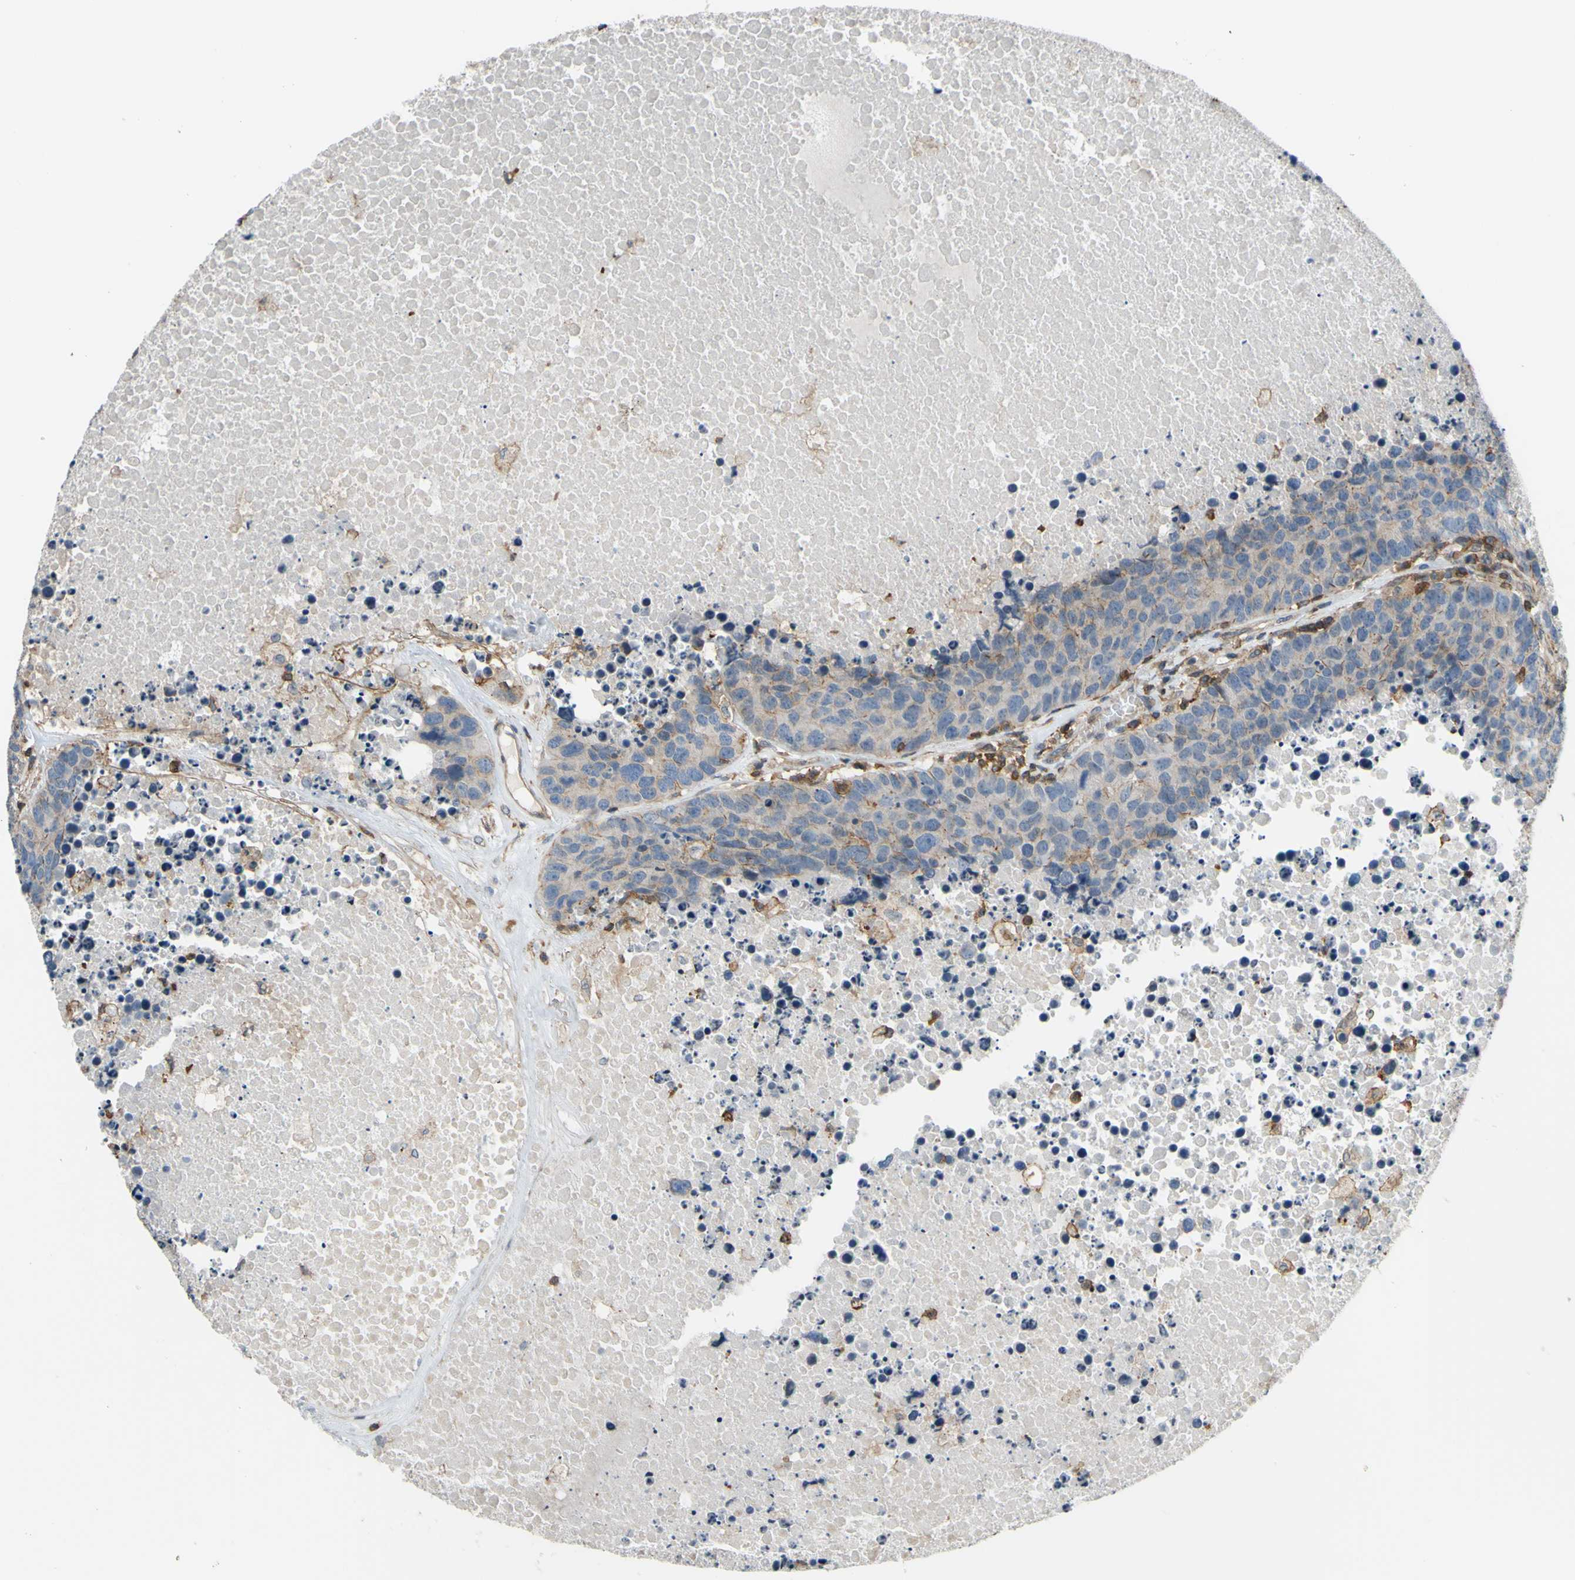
{"staining": {"intensity": "negative", "quantity": "none", "location": "none"}, "tissue": "carcinoid", "cell_type": "Tumor cells", "image_type": "cancer", "snomed": [{"axis": "morphology", "description": "Carcinoid, malignant, NOS"}, {"axis": "topography", "description": "Lung"}], "caption": "This is an immunohistochemistry histopathology image of human carcinoid. There is no staining in tumor cells.", "gene": "ADD3", "patient": {"sex": "male", "age": 60}}